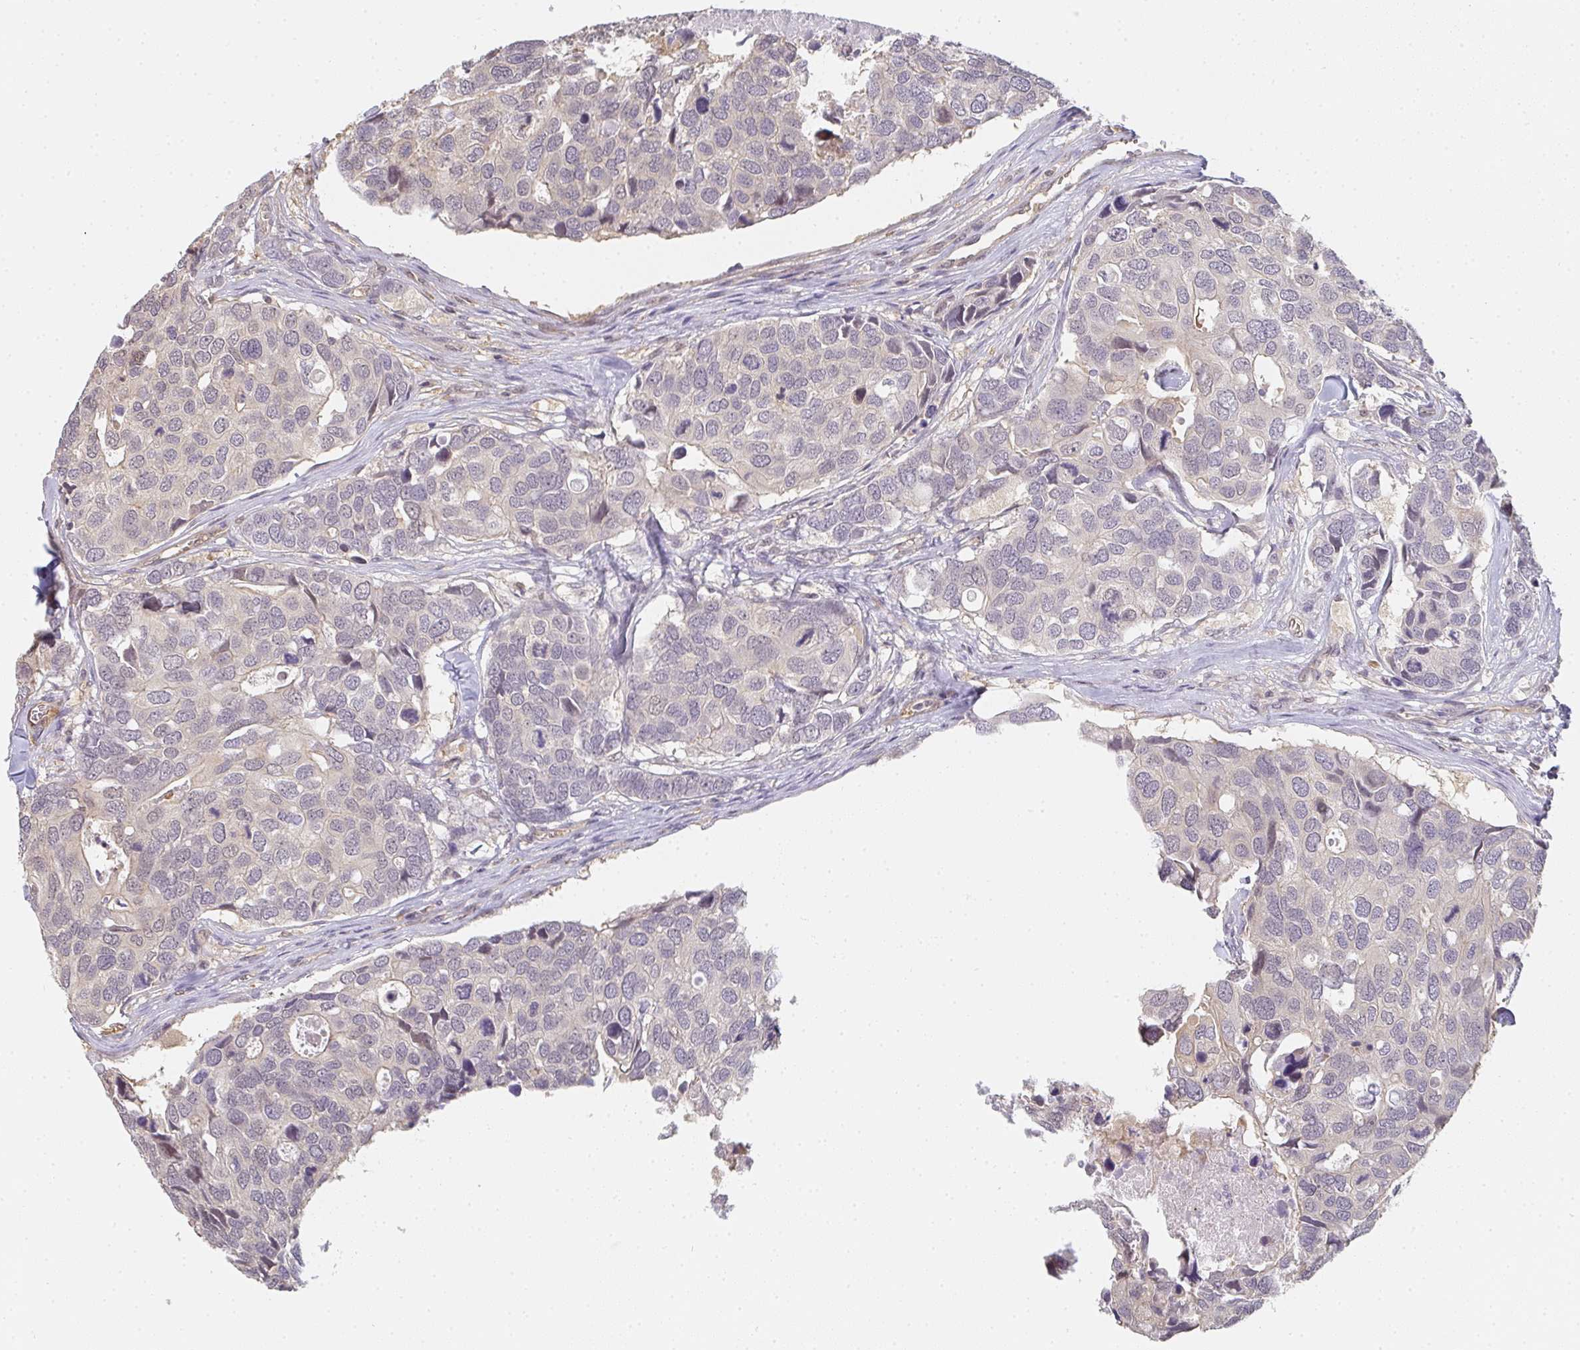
{"staining": {"intensity": "negative", "quantity": "none", "location": "none"}, "tissue": "breast cancer", "cell_type": "Tumor cells", "image_type": "cancer", "snomed": [{"axis": "morphology", "description": "Duct carcinoma"}, {"axis": "topography", "description": "Breast"}], "caption": "Histopathology image shows no significant protein expression in tumor cells of infiltrating ductal carcinoma (breast).", "gene": "GSDMB", "patient": {"sex": "female", "age": 83}}